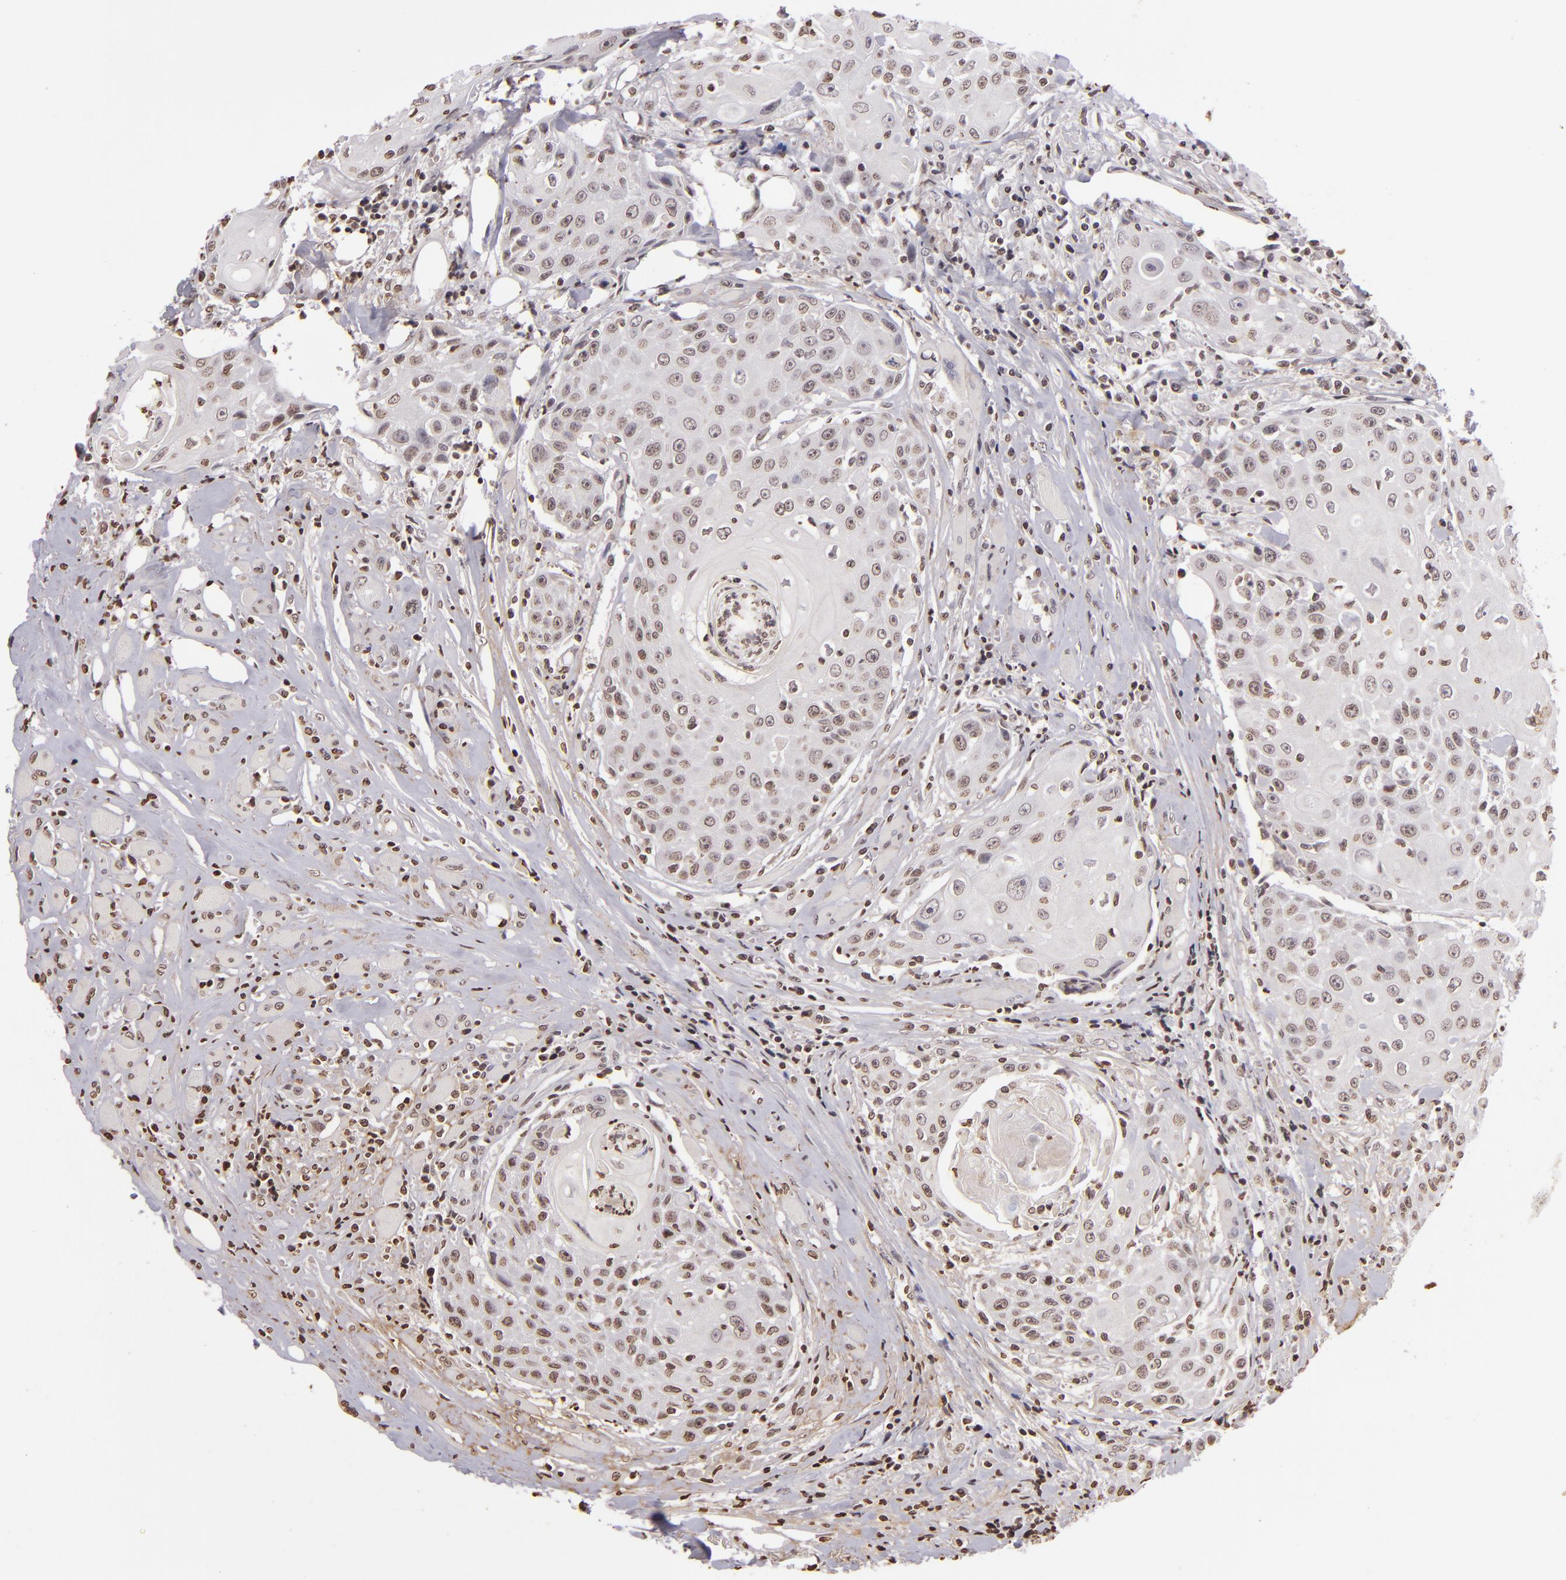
{"staining": {"intensity": "weak", "quantity": "25%-75%", "location": "nuclear"}, "tissue": "head and neck cancer", "cell_type": "Tumor cells", "image_type": "cancer", "snomed": [{"axis": "morphology", "description": "Squamous cell carcinoma, NOS"}, {"axis": "topography", "description": "Oral tissue"}, {"axis": "topography", "description": "Head-Neck"}], "caption": "Immunohistochemistry (IHC) photomicrograph of human head and neck squamous cell carcinoma stained for a protein (brown), which displays low levels of weak nuclear staining in about 25%-75% of tumor cells.", "gene": "THRB", "patient": {"sex": "female", "age": 82}}